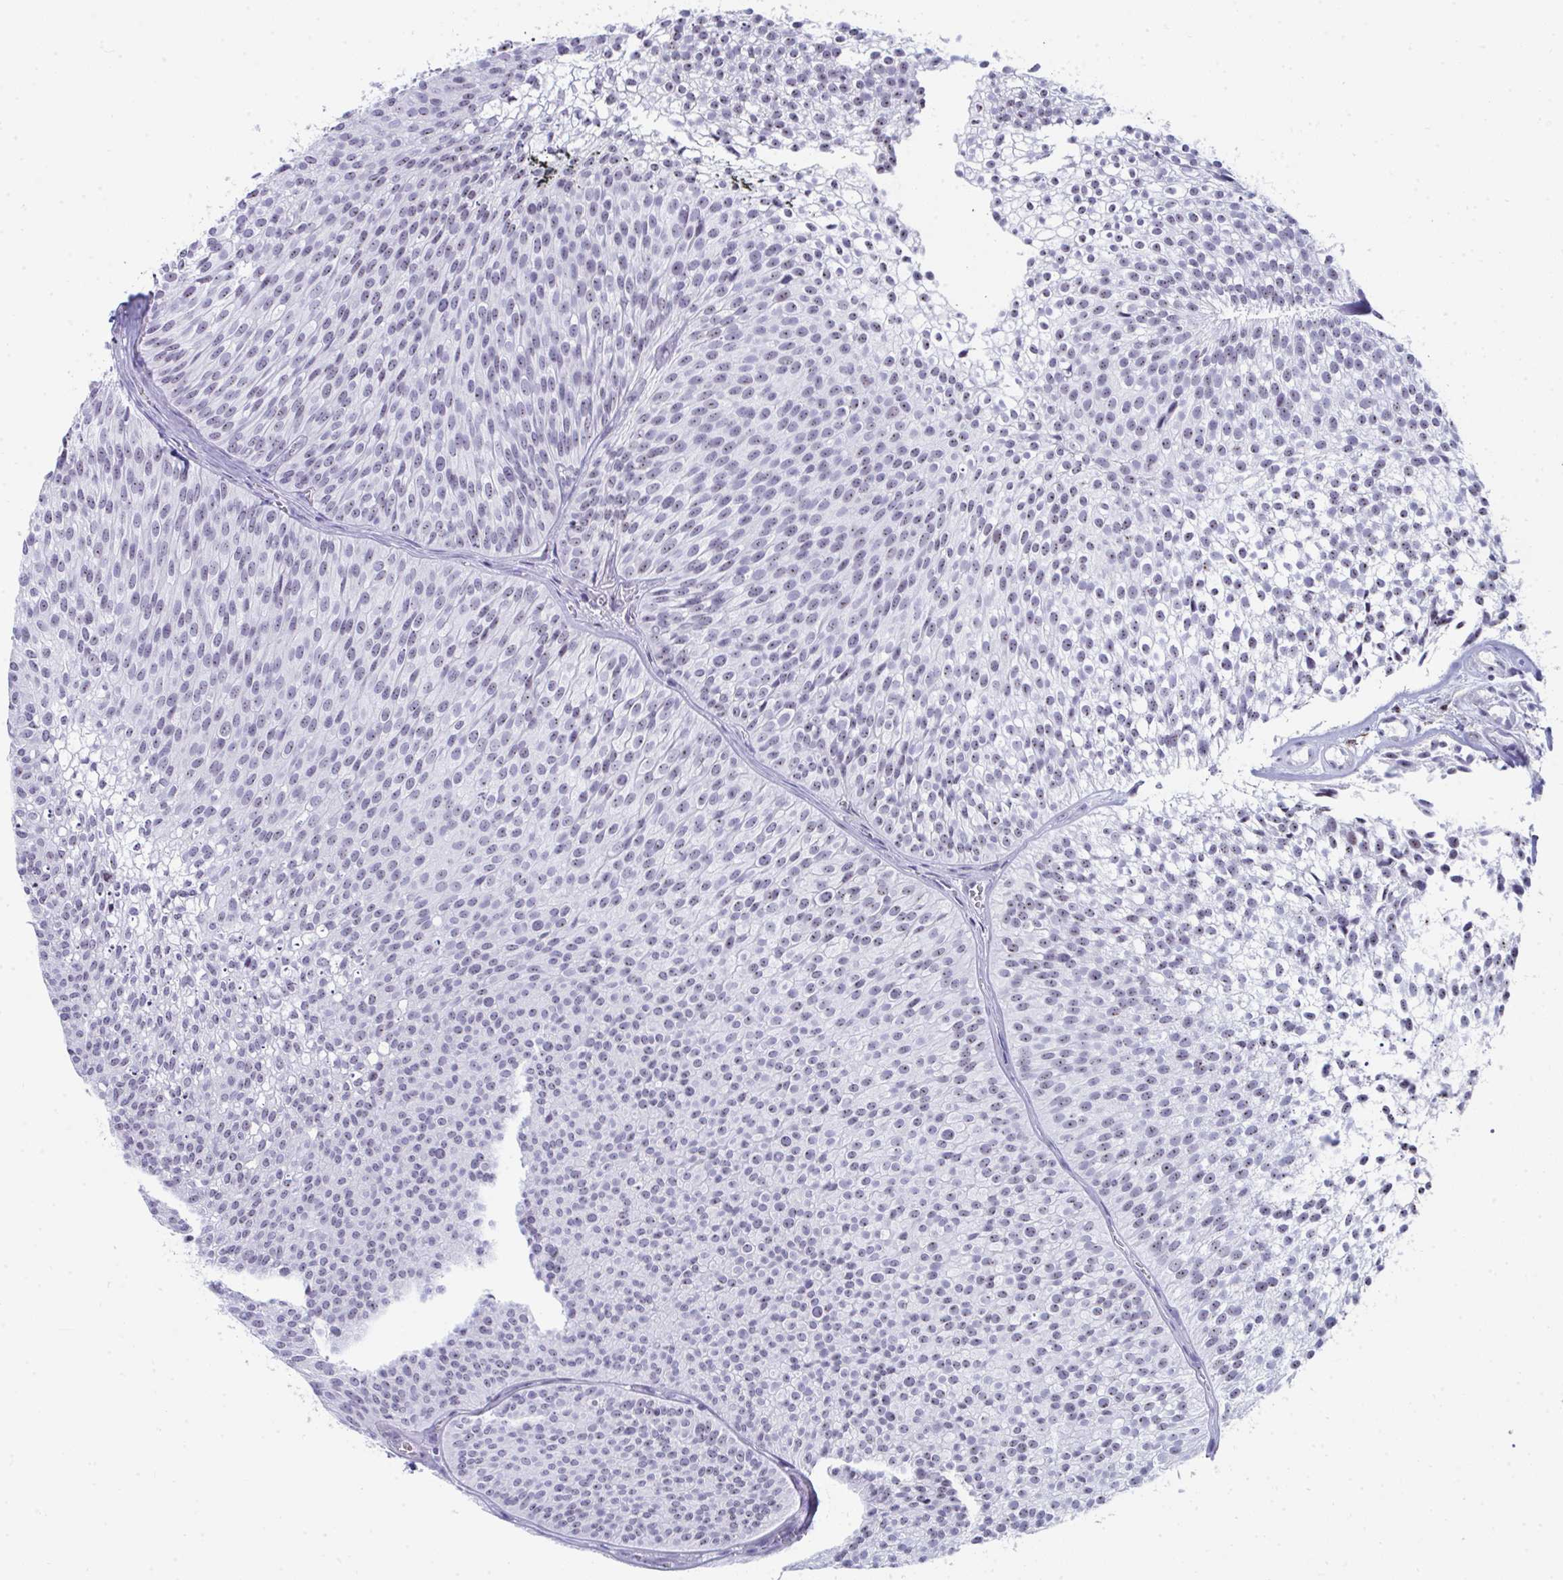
{"staining": {"intensity": "weak", "quantity": "25%-75%", "location": "nuclear"}, "tissue": "urothelial cancer", "cell_type": "Tumor cells", "image_type": "cancer", "snomed": [{"axis": "morphology", "description": "Urothelial carcinoma, Low grade"}, {"axis": "topography", "description": "Urinary bladder"}], "caption": "The photomicrograph demonstrates immunohistochemical staining of urothelial cancer. There is weak nuclear staining is identified in approximately 25%-75% of tumor cells. (brown staining indicates protein expression, while blue staining denotes nuclei).", "gene": "NOP10", "patient": {"sex": "male", "age": 91}}